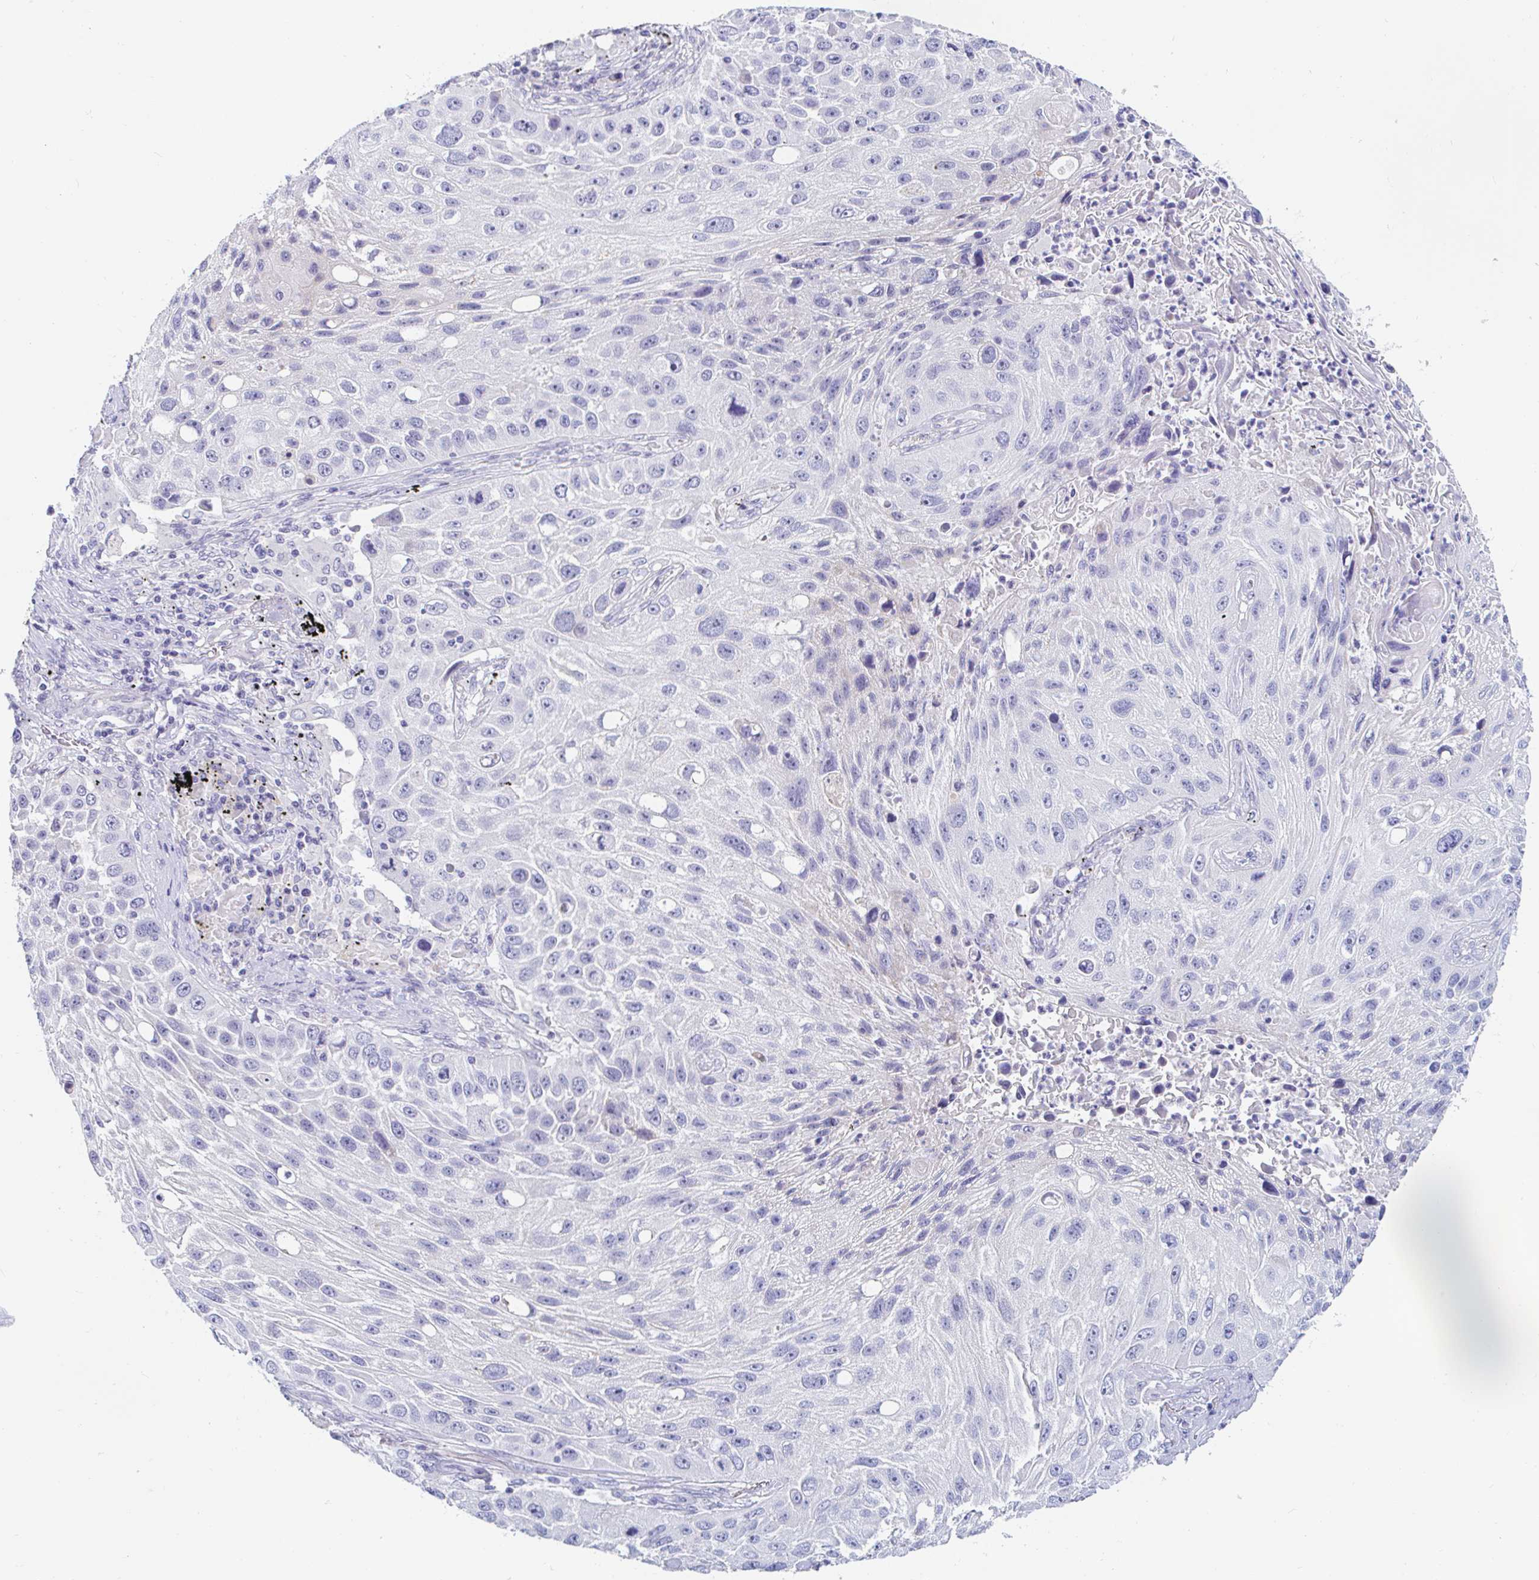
{"staining": {"intensity": "negative", "quantity": "none", "location": "none"}, "tissue": "lung cancer", "cell_type": "Tumor cells", "image_type": "cancer", "snomed": [{"axis": "morphology", "description": "Normal morphology"}, {"axis": "morphology", "description": "Squamous cell carcinoma, NOS"}, {"axis": "topography", "description": "Lymph node"}, {"axis": "topography", "description": "Lung"}], "caption": "Immunohistochemistry (IHC) photomicrograph of human lung squamous cell carcinoma stained for a protein (brown), which displays no expression in tumor cells.", "gene": "TEX44", "patient": {"sex": "male", "age": 67}}